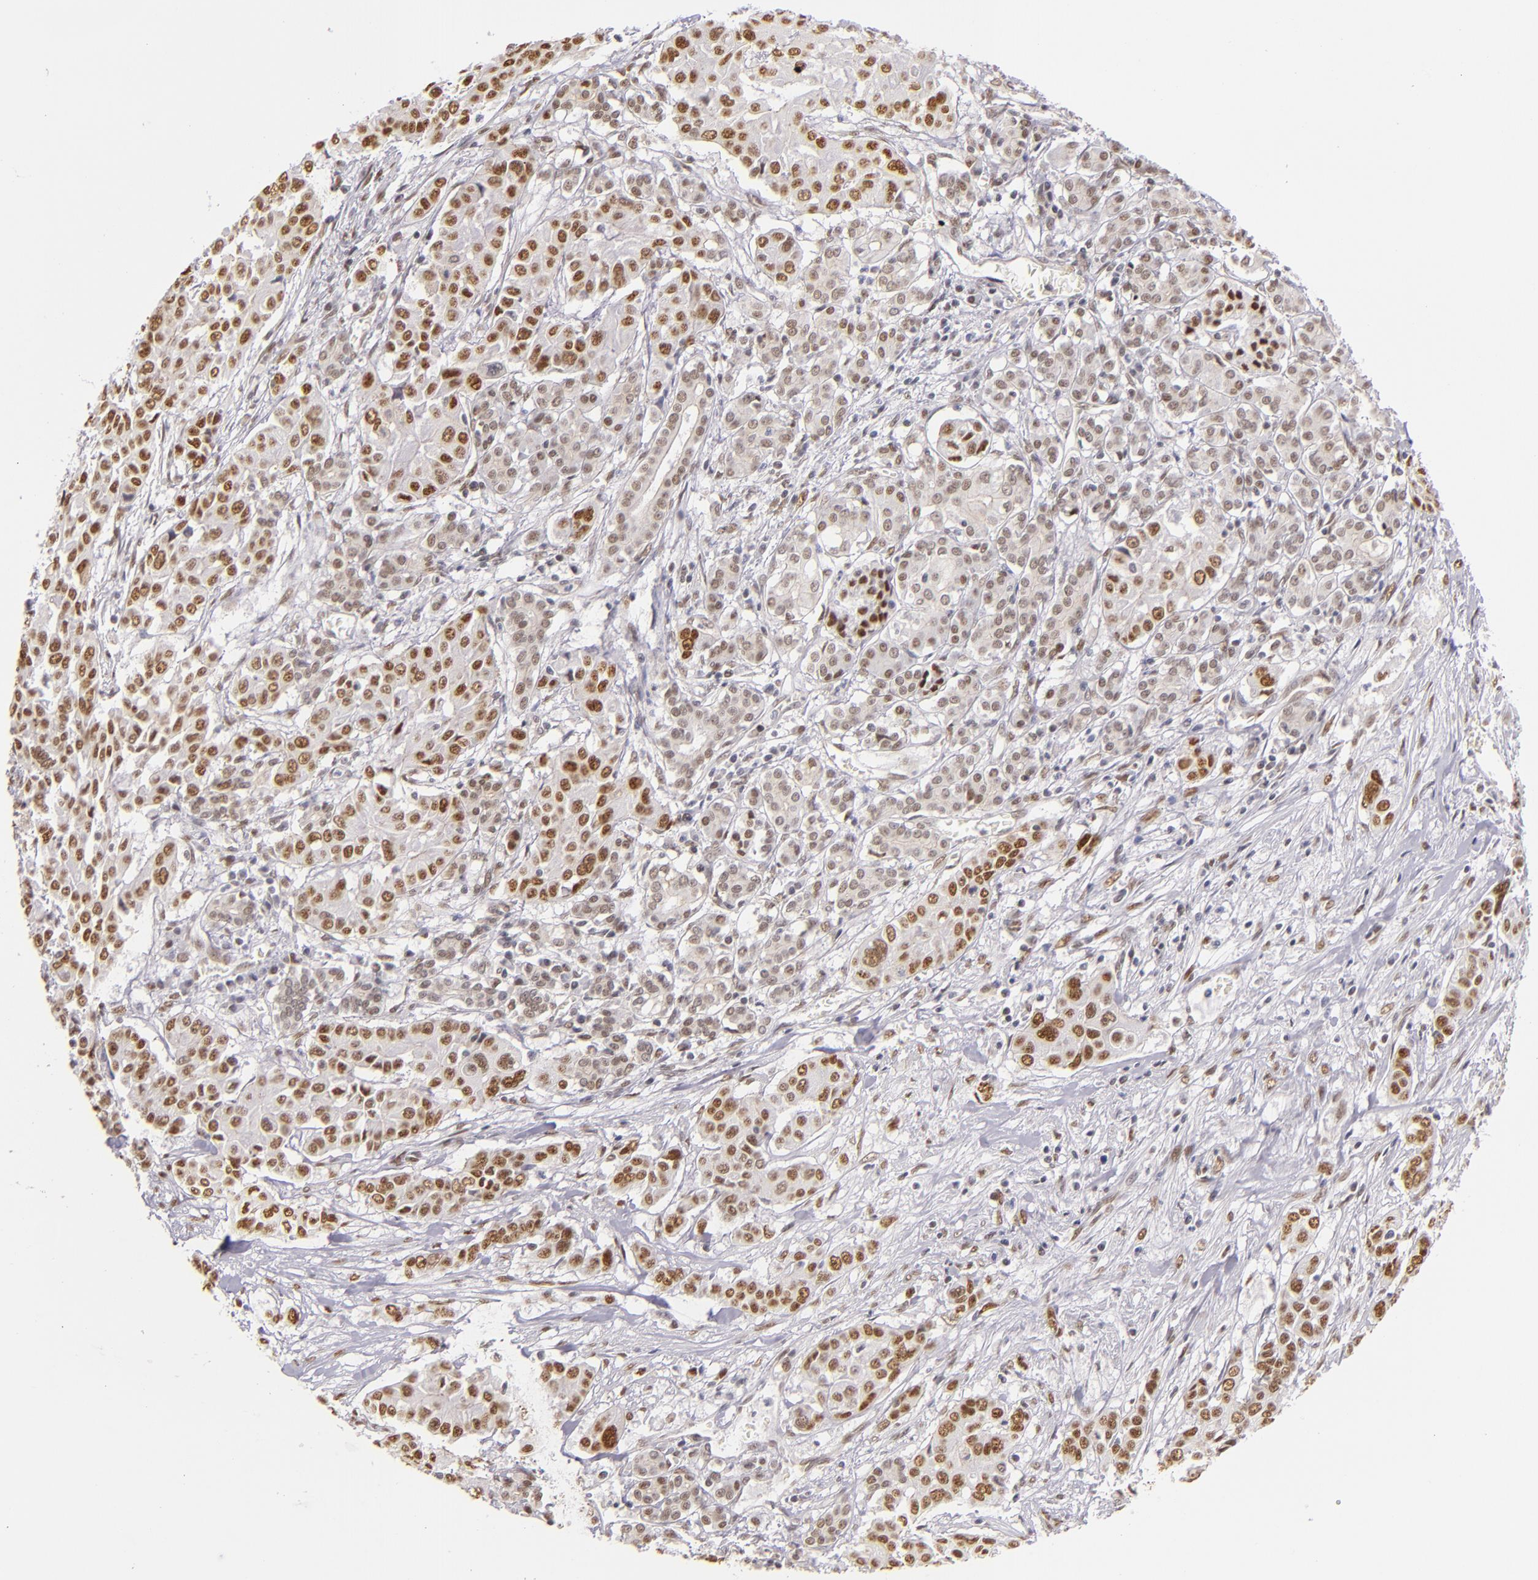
{"staining": {"intensity": "moderate", "quantity": ">75%", "location": "nuclear"}, "tissue": "pancreatic cancer", "cell_type": "Tumor cells", "image_type": "cancer", "snomed": [{"axis": "morphology", "description": "Adenocarcinoma, NOS"}, {"axis": "topography", "description": "Pancreas"}], "caption": "There is medium levels of moderate nuclear staining in tumor cells of pancreatic cancer (adenocarcinoma), as demonstrated by immunohistochemical staining (brown color).", "gene": "NCOR2", "patient": {"sex": "female", "age": 52}}